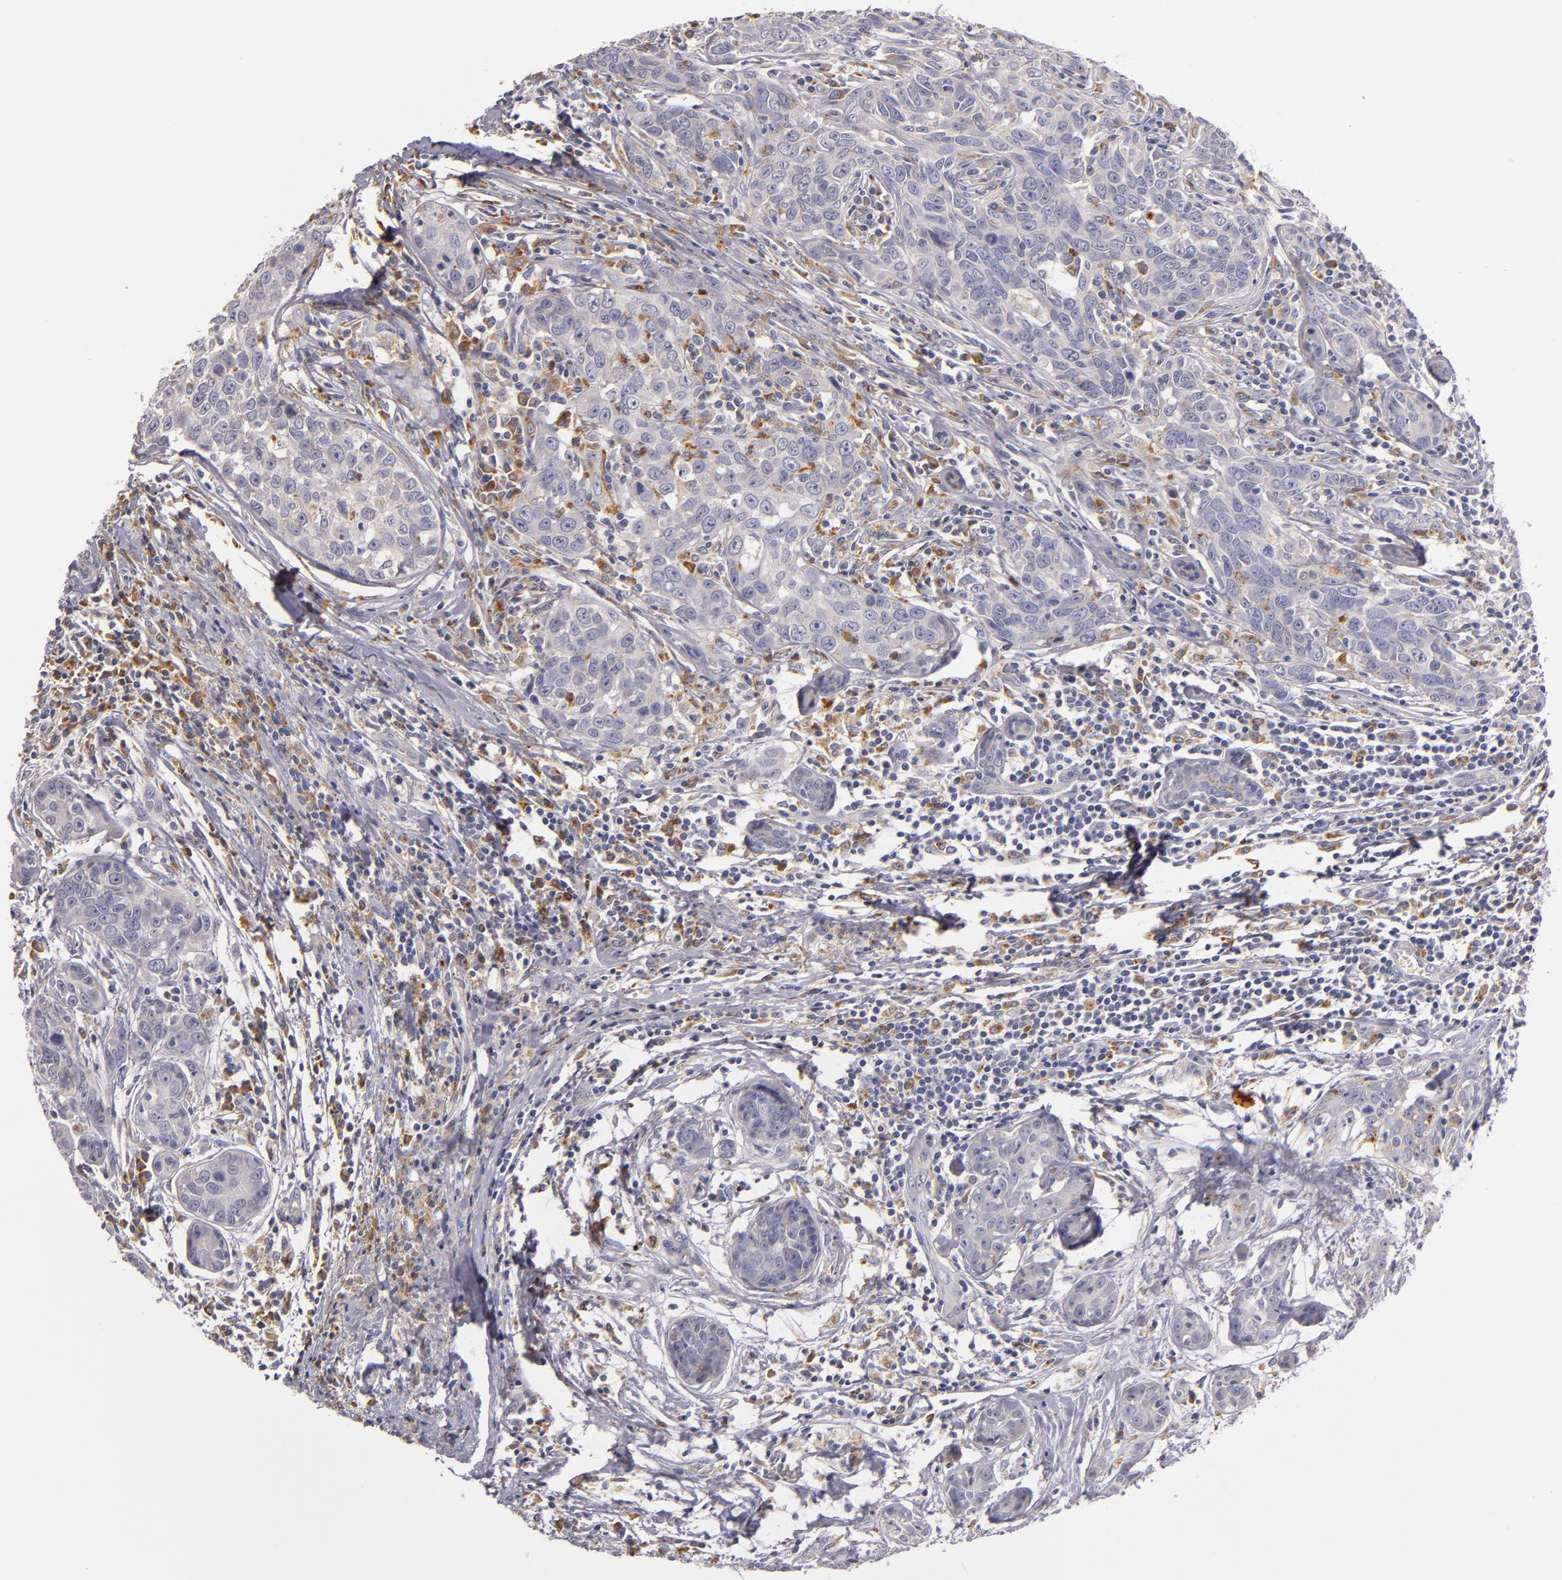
{"staining": {"intensity": "weak", "quantity": "<25%", "location": "cytoplasmic/membranous"}, "tissue": "breast cancer", "cell_type": "Tumor cells", "image_type": "cancer", "snomed": [{"axis": "morphology", "description": "Duct carcinoma"}, {"axis": "topography", "description": "Breast"}], "caption": "DAB (3,3'-diaminobenzidine) immunohistochemical staining of human breast cancer exhibits no significant expression in tumor cells.", "gene": "TLR8", "patient": {"sex": "female", "age": 50}}